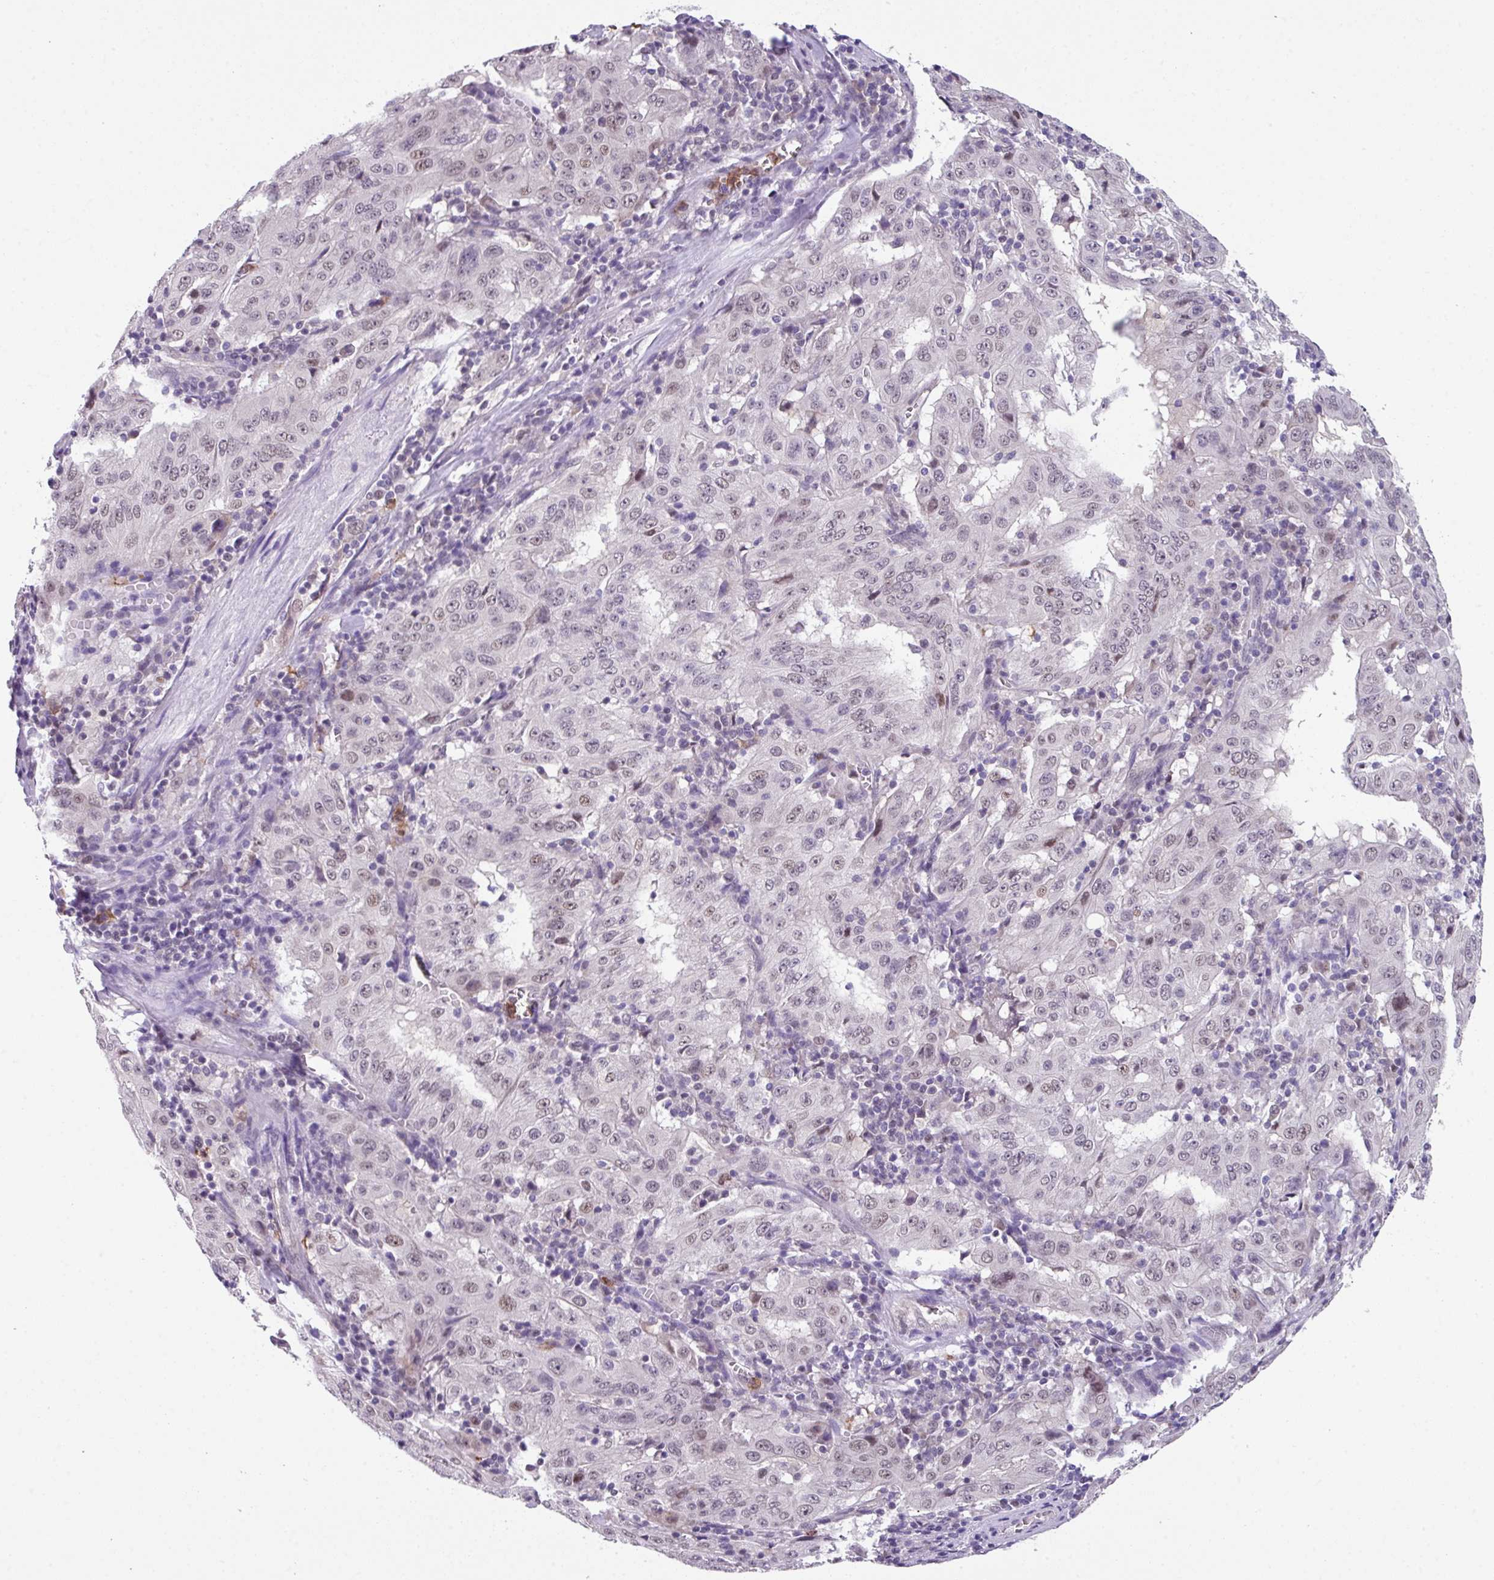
{"staining": {"intensity": "negative", "quantity": "none", "location": "none"}, "tissue": "pancreatic cancer", "cell_type": "Tumor cells", "image_type": "cancer", "snomed": [{"axis": "morphology", "description": "Adenocarcinoma, NOS"}, {"axis": "topography", "description": "Pancreas"}], "caption": "Human pancreatic adenocarcinoma stained for a protein using IHC displays no expression in tumor cells.", "gene": "ZFP3", "patient": {"sex": "male", "age": 63}}